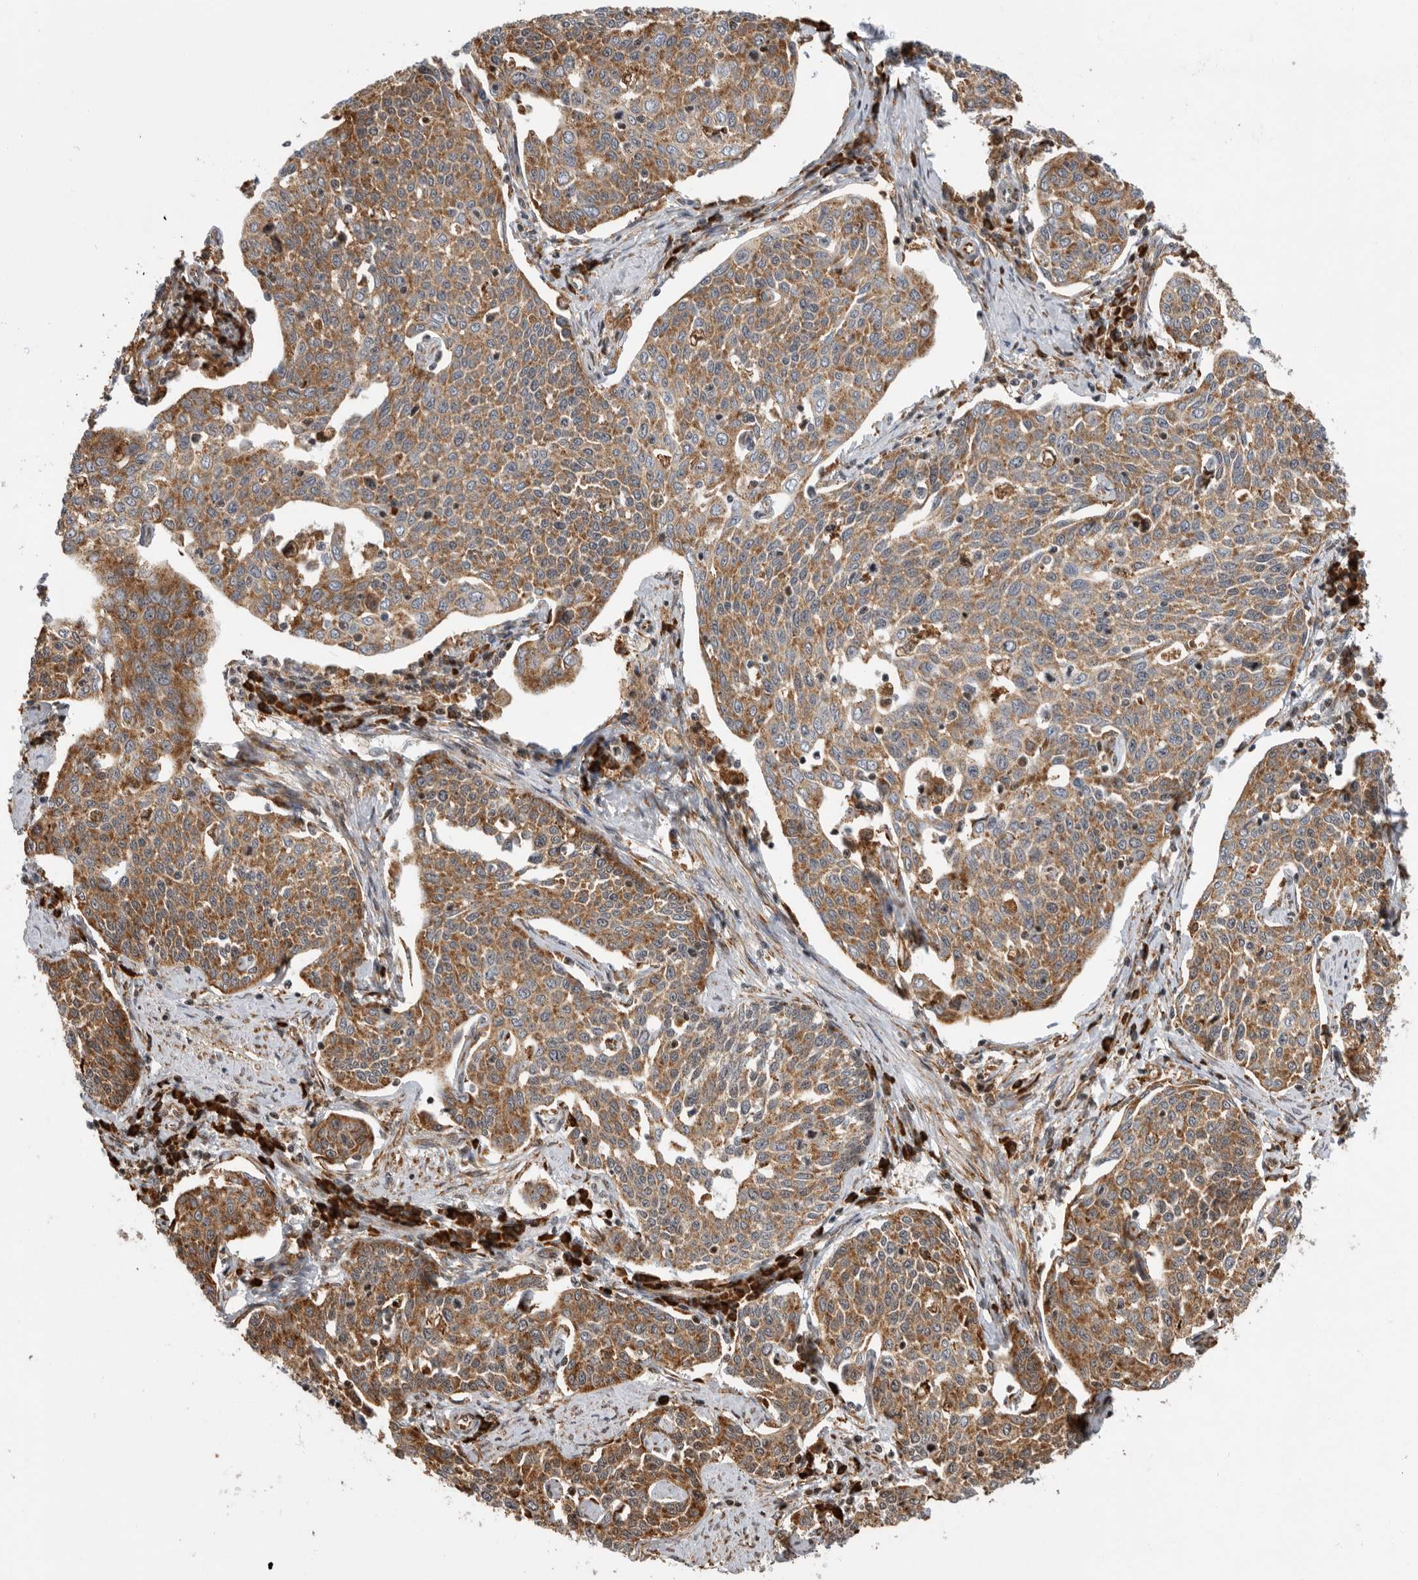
{"staining": {"intensity": "moderate", "quantity": ">75%", "location": "cytoplasmic/membranous"}, "tissue": "cervical cancer", "cell_type": "Tumor cells", "image_type": "cancer", "snomed": [{"axis": "morphology", "description": "Squamous cell carcinoma, NOS"}, {"axis": "topography", "description": "Cervix"}], "caption": "Human squamous cell carcinoma (cervical) stained with a protein marker exhibits moderate staining in tumor cells.", "gene": "FZD3", "patient": {"sex": "female", "age": 34}}